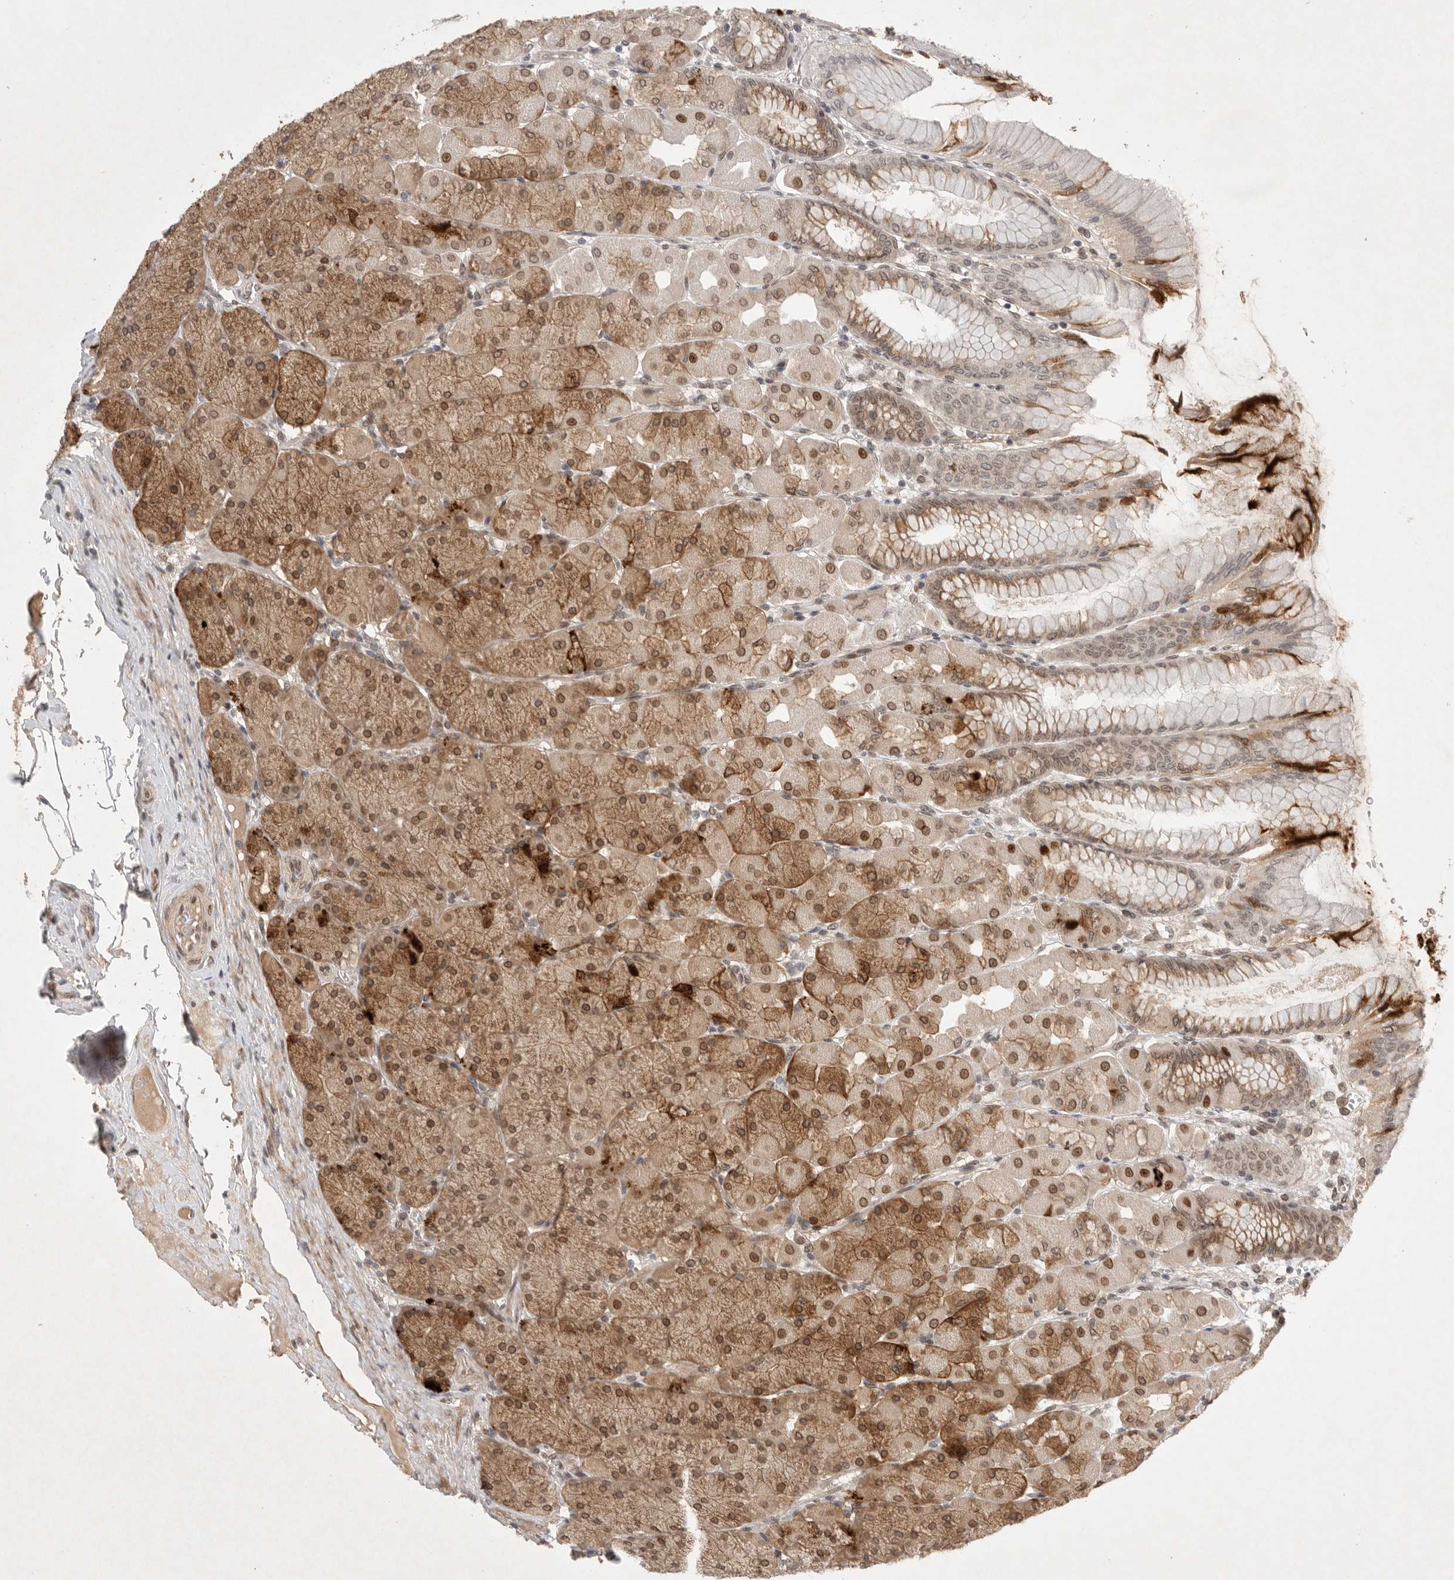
{"staining": {"intensity": "strong", "quantity": ">75%", "location": "cytoplasmic/membranous,nuclear"}, "tissue": "stomach", "cell_type": "Glandular cells", "image_type": "normal", "snomed": [{"axis": "morphology", "description": "Normal tissue, NOS"}, {"axis": "topography", "description": "Stomach, upper"}], "caption": "Benign stomach reveals strong cytoplasmic/membranous,nuclear expression in approximately >75% of glandular cells.", "gene": "LEMD3", "patient": {"sex": "female", "age": 56}}